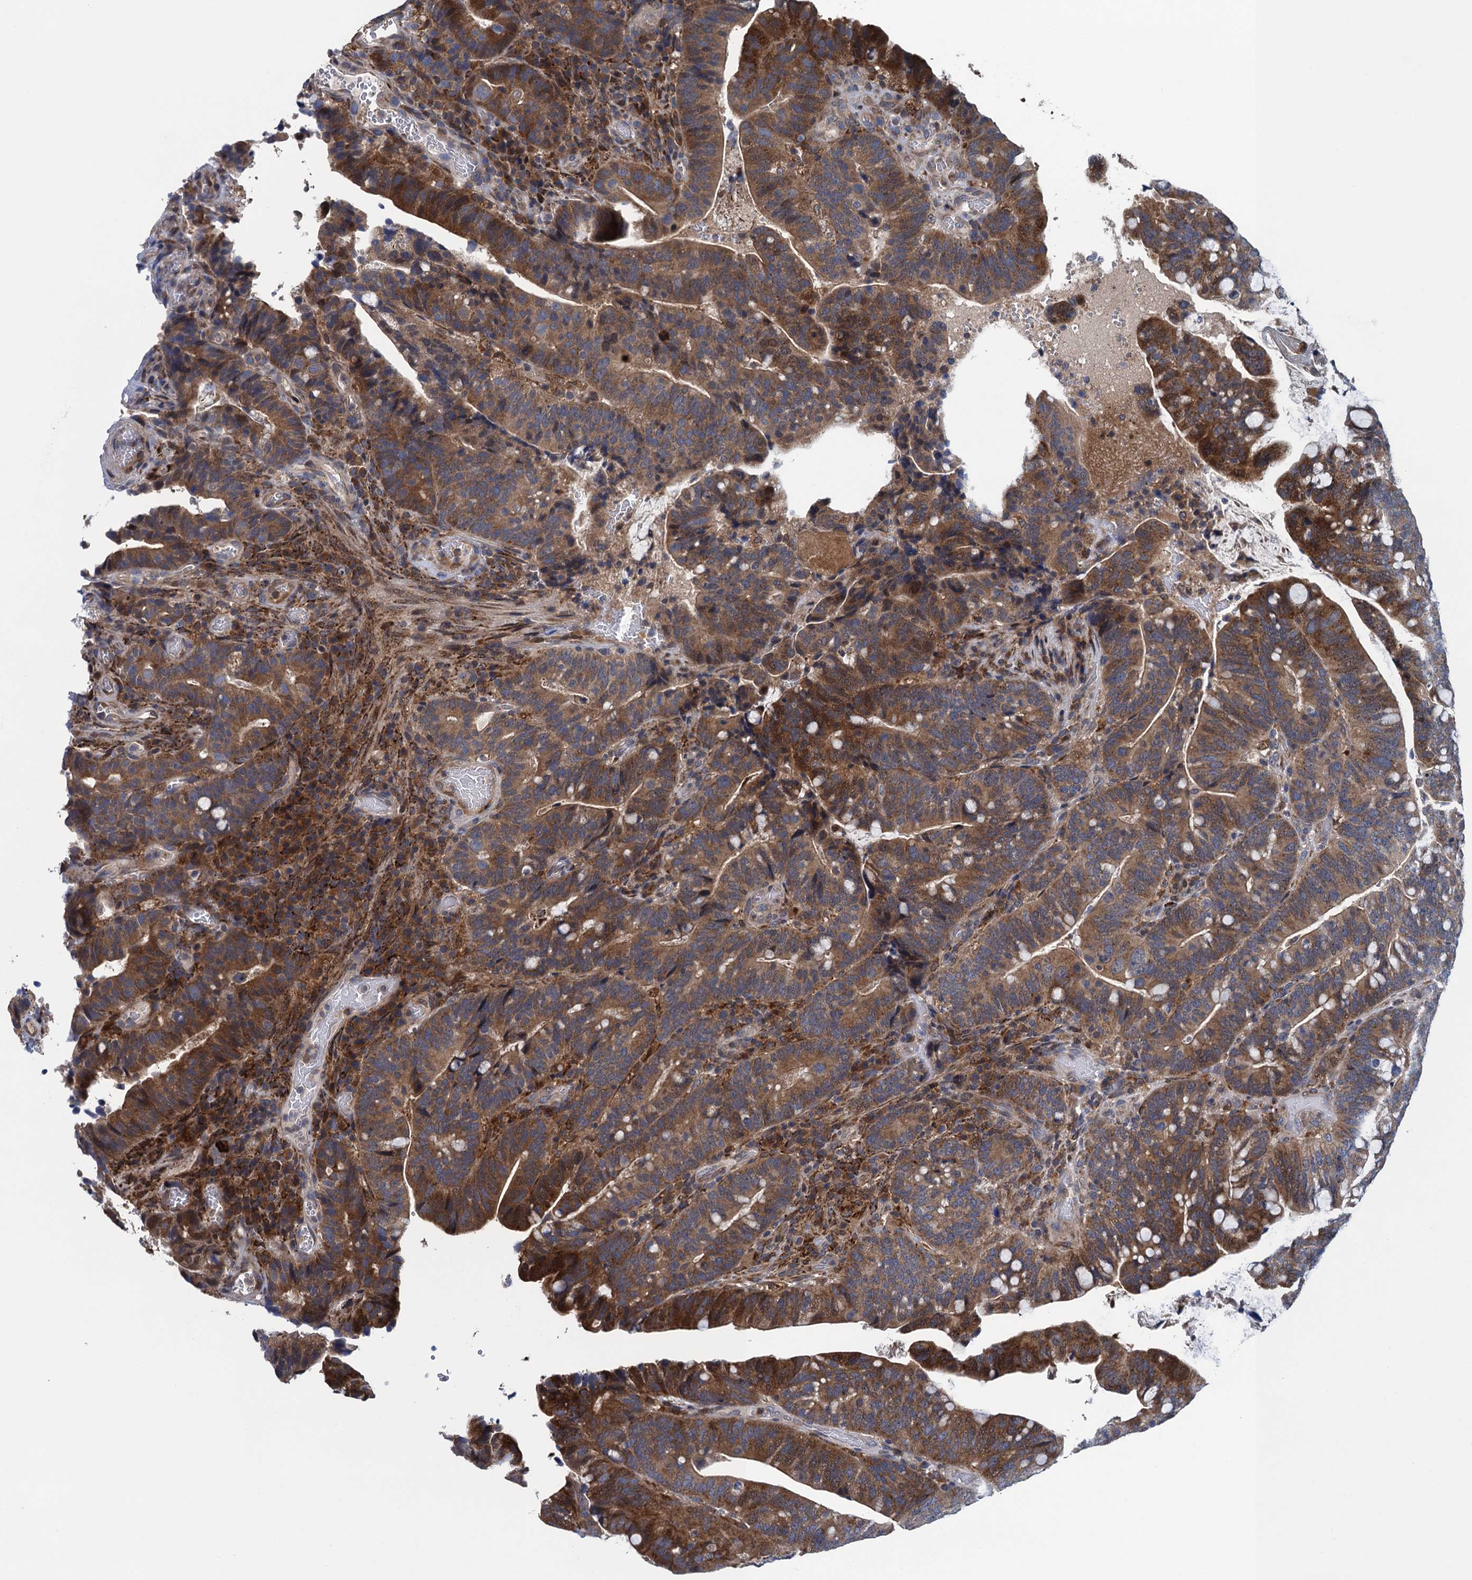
{"staining": {"intensity": "moderate", "quantity": ">75%", "location": "cytoplasmic/membranous"}, "tissue": "colorectal cancer", "cell_type": "Tumor cells", "image_type": "cancer", "snomed": [{"axis": "morphology", "description": "Adenocarcinoma, NOS"}, {"axis": "topography", "description": "Colon"}], "caption": "Protein staining shows moderate cytoplasmic/membranous positivity in approximately >75% of tumor cells in colorectal adenocarcinoma.", "gene": "CNTN5", "patient": {"sex": "female", "age": 66}}